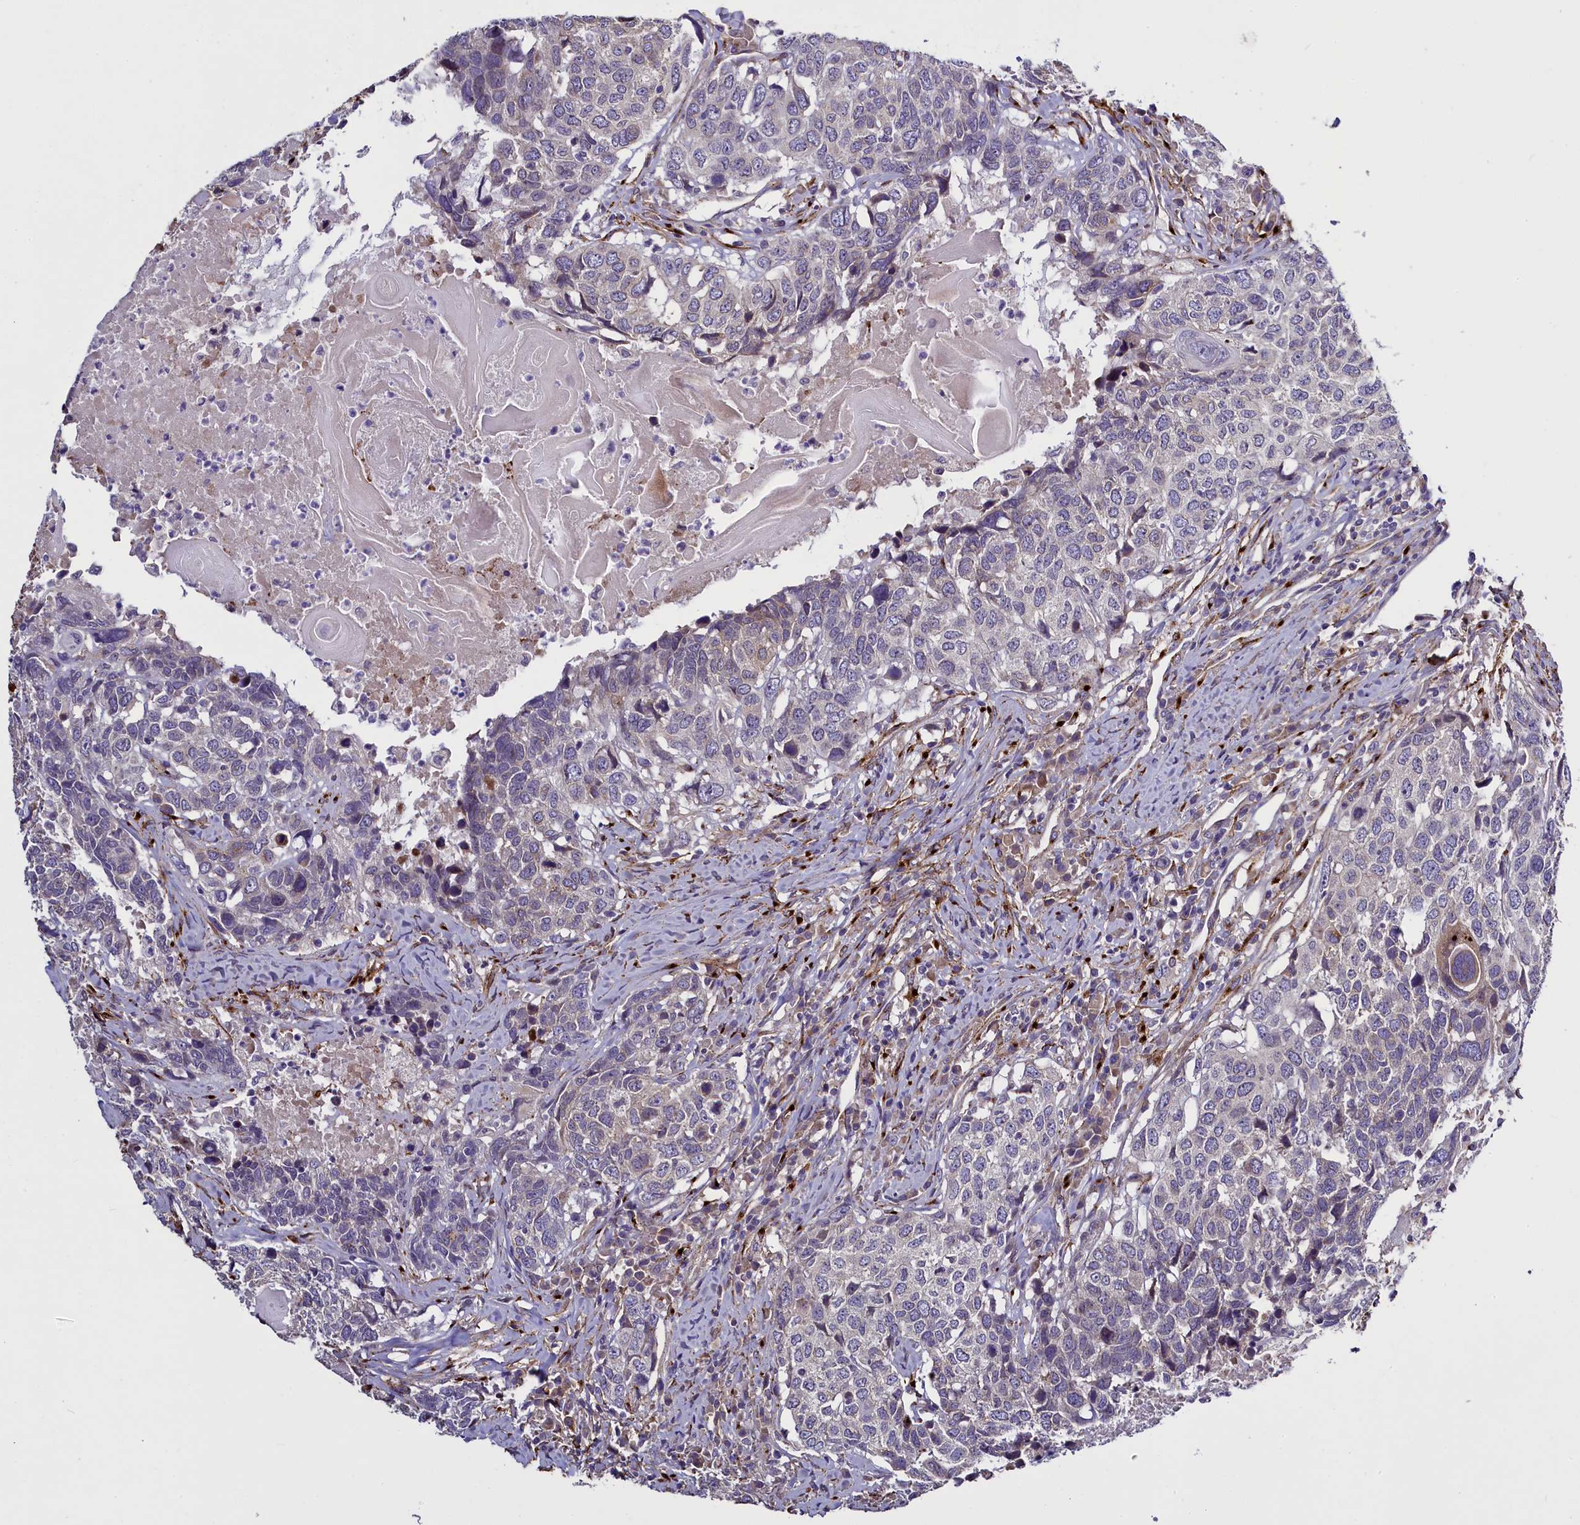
{"staining": {"intensity": "negative", "quantity": "none", "location": "none"}, "tissue": "head and neck cancer", "cell_type": "Tumor cells", "image_type": "cancer", "snomed": [{"axis": "morphology", "description": "Squamous cell carcinoma, NOS"}, {"axis": "topography", "description": "Head-Neck"}], "caption": "Immunohistochemical staining of head and neck cancer (squamous cell carcinoma) reveals no significant staining in tumor cells.", "gene": "MRC2", "patient": {"sex": "male", "age": 66}}